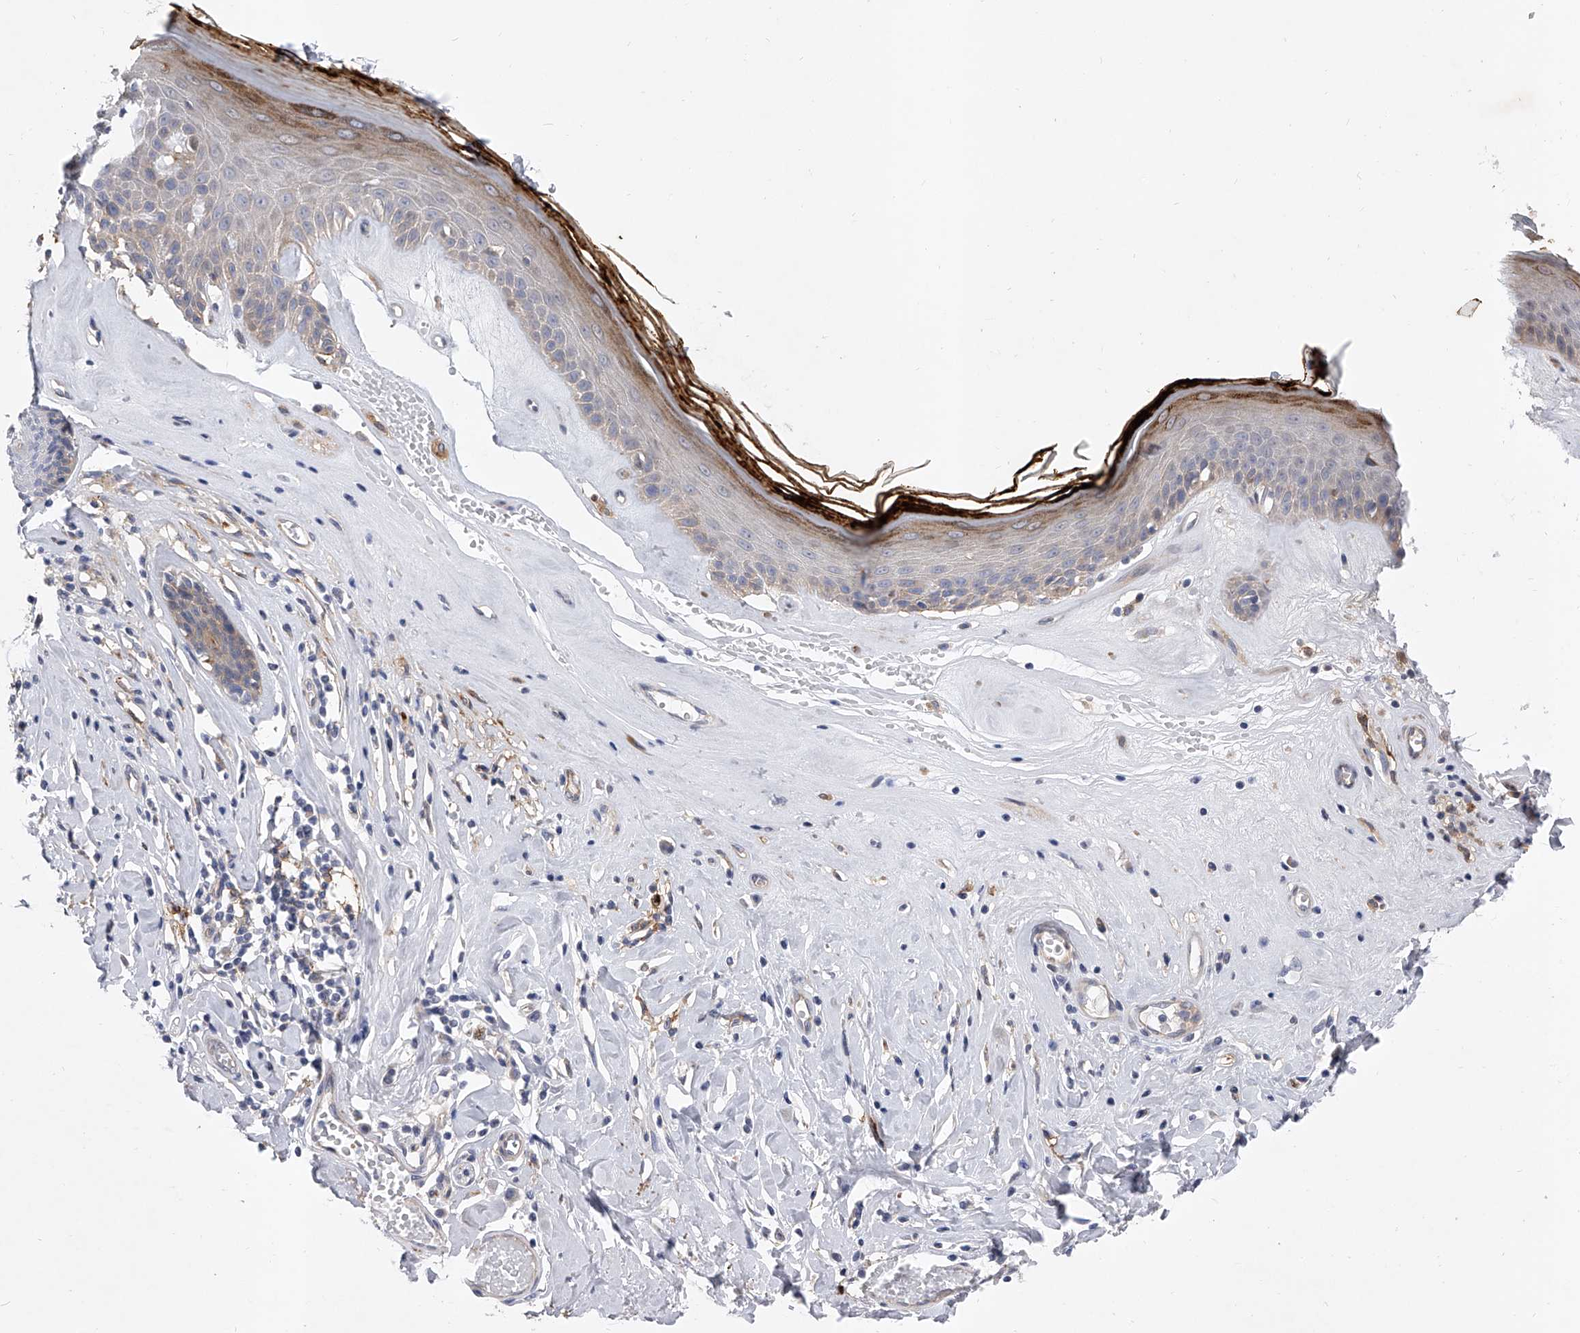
{"staining": {"intensity": "strong", "quantity": "25%-75%", "location": "cytoplasmic/membranous"}, "tissue": "skin", "cell_type": "Epidermal cells", "image_type": "normal", "snomed": [{"axis": "morphology", "description": "Normal tissue, NOS"}, {"axis": "morphology", "description": "Inflammation, NOS"}, {"axis": "topography", "description": "Vulva"}], "caption": "Skin stained with DAB (3,3'-diaminobenzidine) immunohistochemistry exhibits high levels of strong cytoplasmic/membranous positivity in approximately 25%-75% of epidermal cells. Nuclei are stained in blue.", "gene": "ENSG00000250424", "patient": {"sex": "female", "age": 84}}